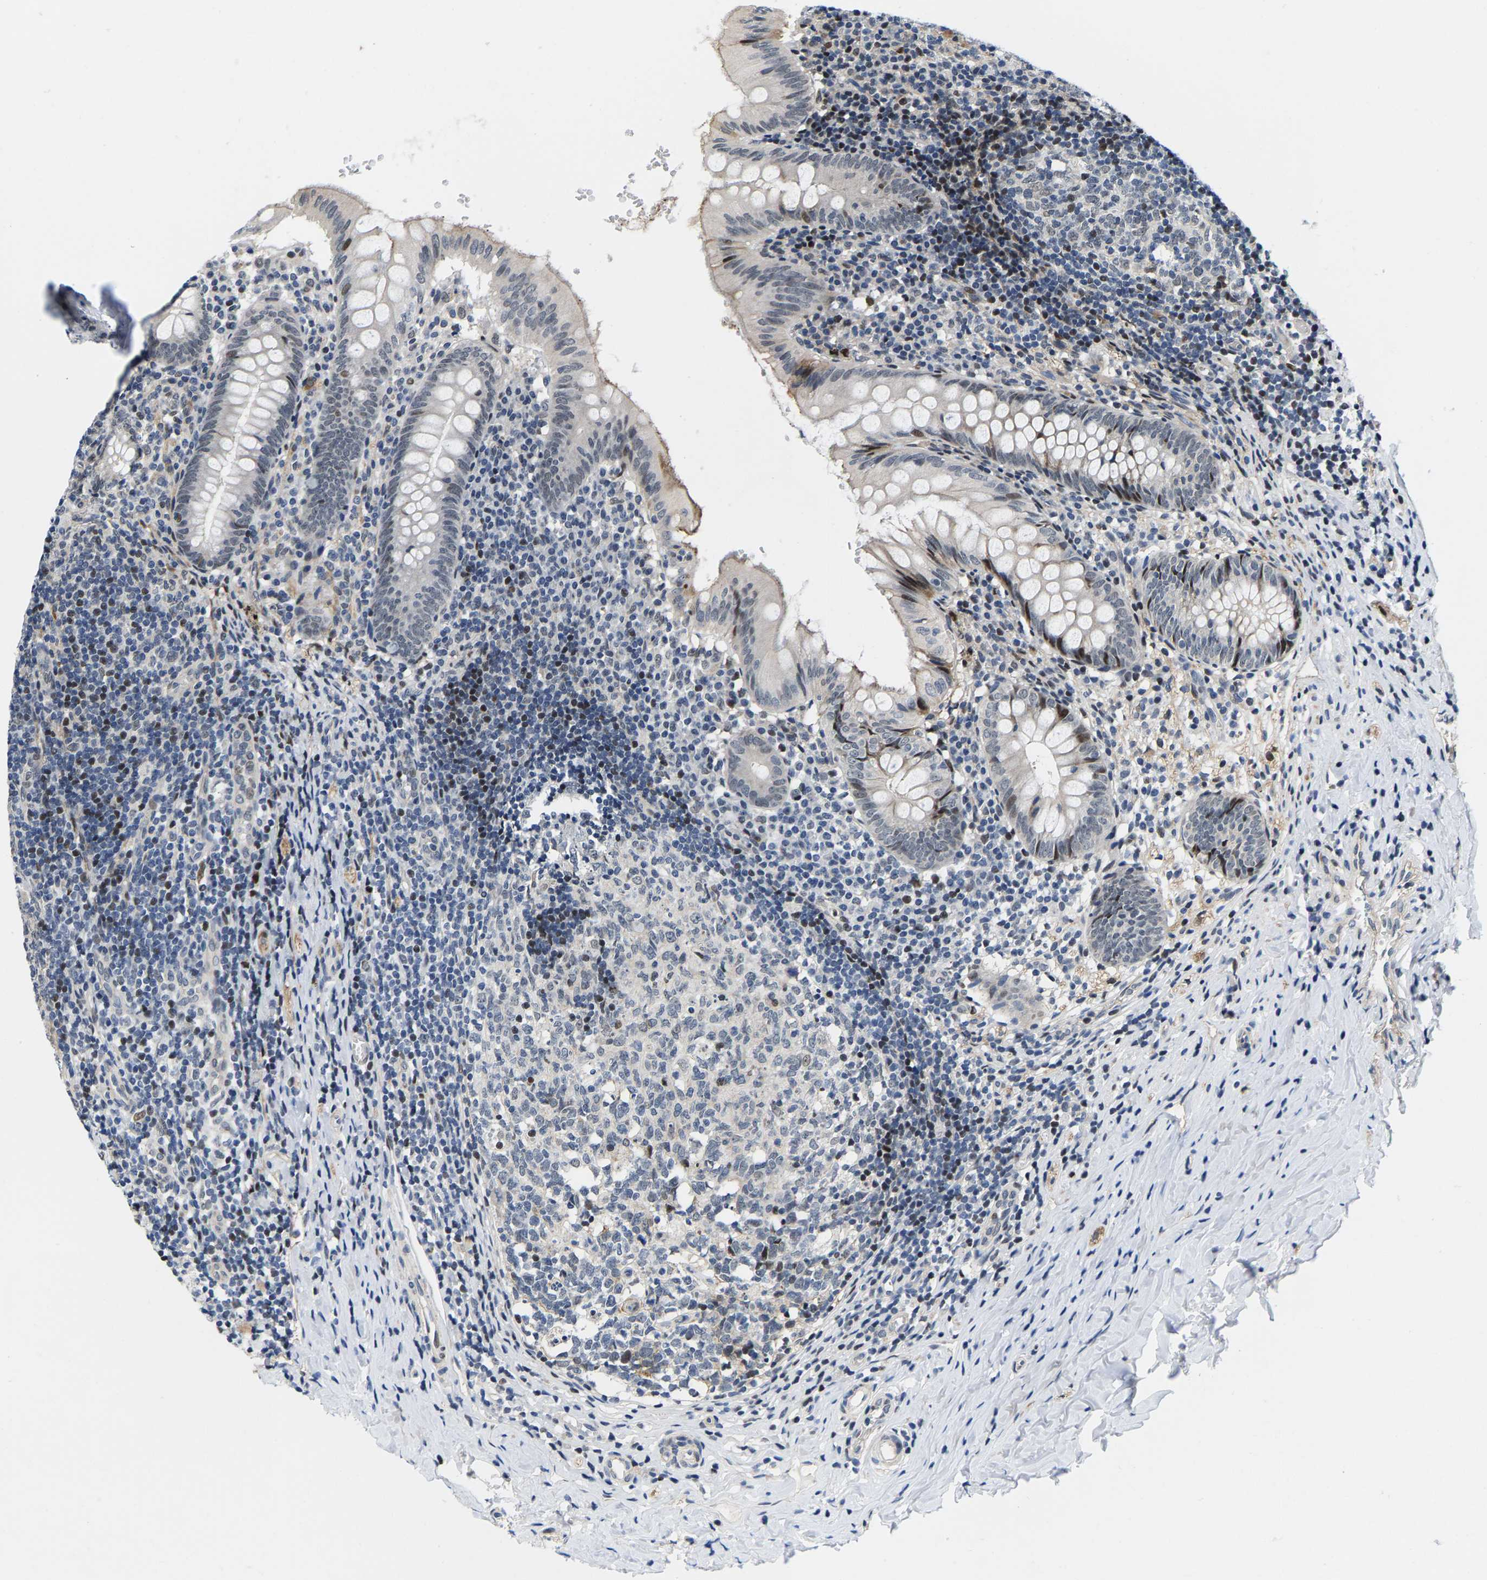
{"staining": {"intensity": "moderate", "quantity": "<25%", "location": "nuclear"}, "tissue": "appendix", "cell_type": "Glandular cells", "image_type": "normal", "snomed": [{"axis": "morphology", "description": "Normal tissue, NOS"}, {"axis": "topography", "description": "Appendix"}], "caption": "Glandular cells reveal low levels of moderate nuclear expression in approximately <25% of cells in normal appendix. The staining was performed using DAB (3,3'-diaminobenzidine), with brown indicating positive protein expression. Nuclei are stained blue with hematoxylin.", "gene": "GTPBP10", "patient": {"sex": "male", "age": 8}}